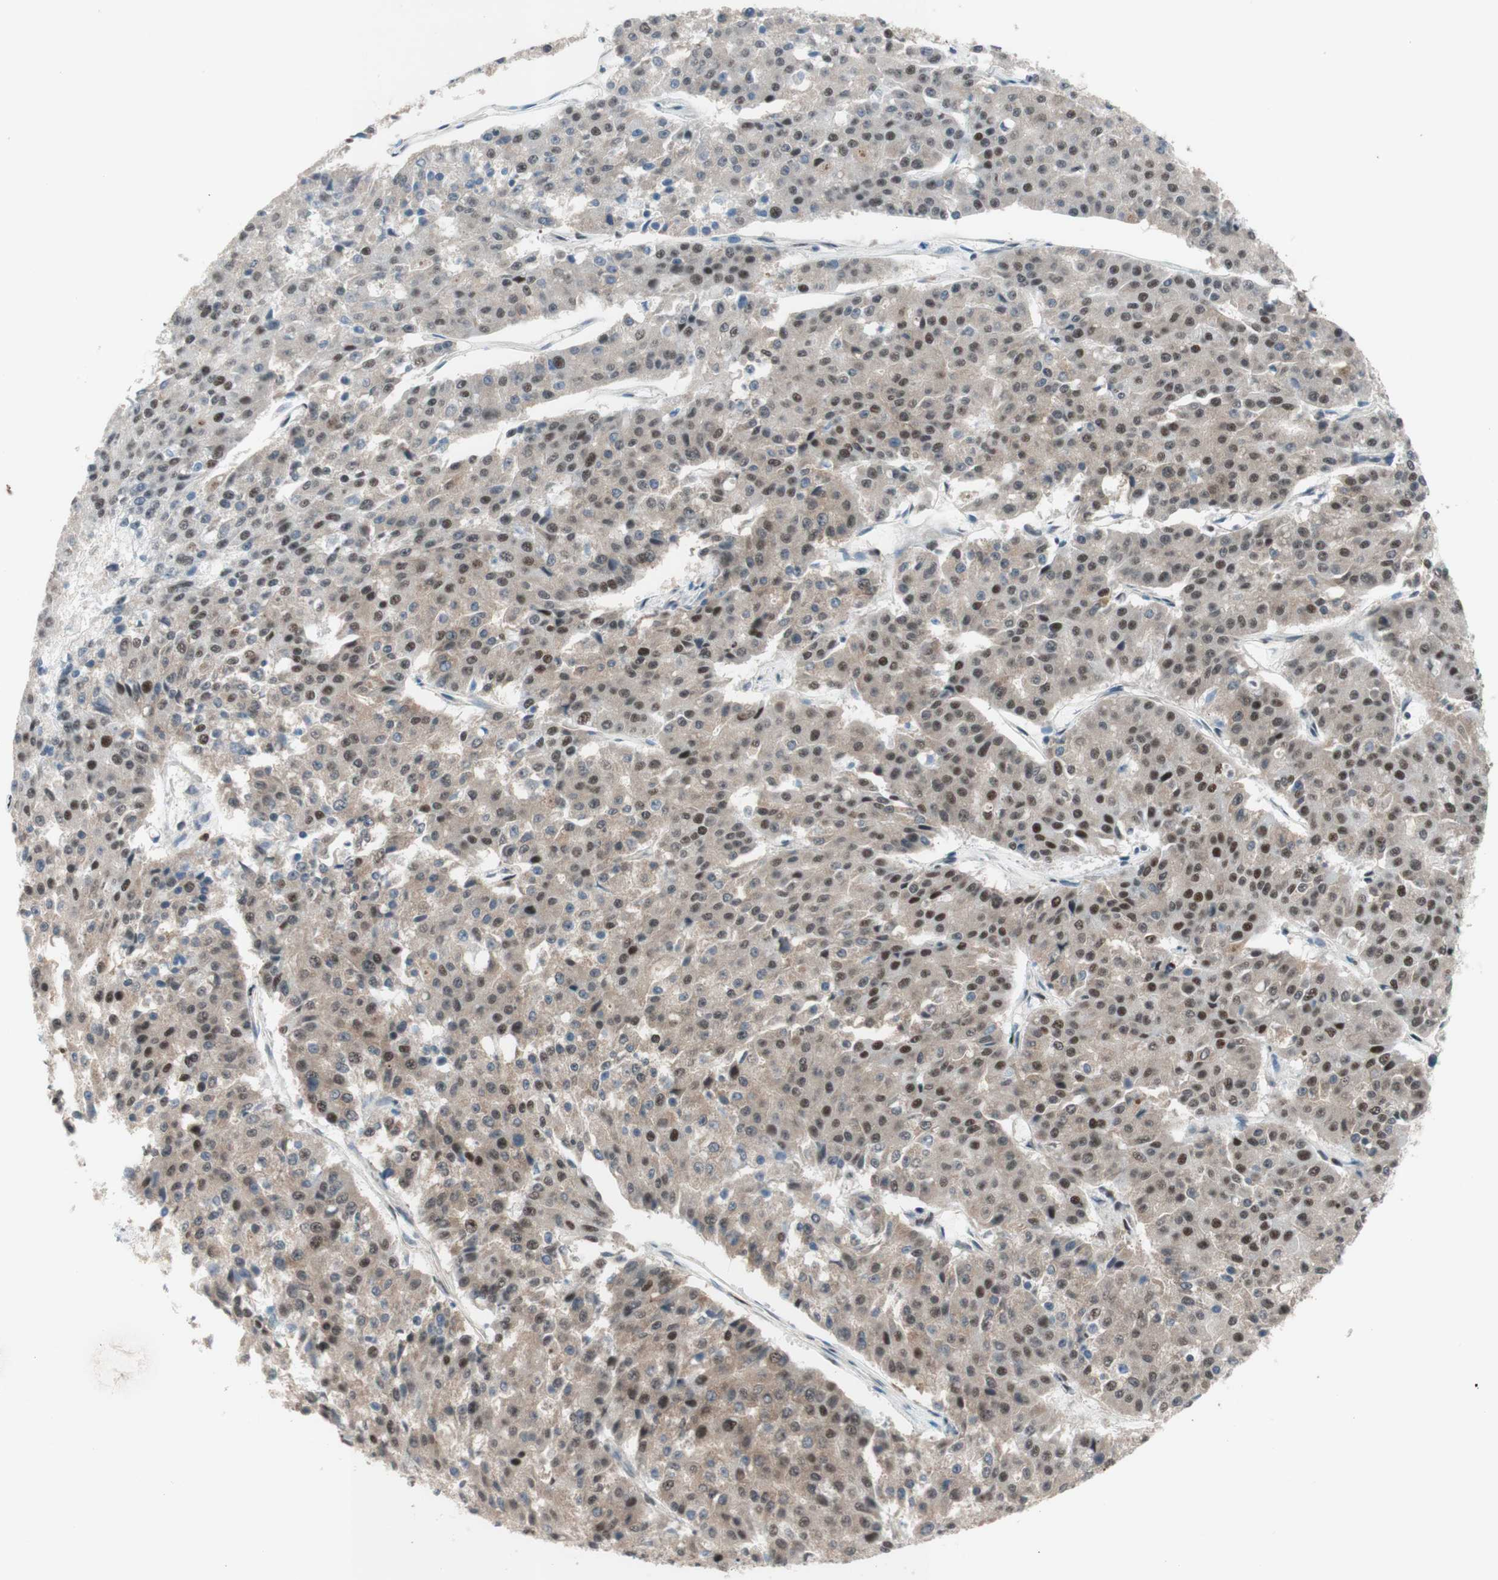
{"staining": {"intensity": "strong", "quantity": ">75%", "location": "cytoplasmic/membranous,nuclear"}, "tissue": "pancreatic cancer", "cell_type": "Tumor cells", "image_type": "cancer", "snomed": [{"axis": "morphology", "description": "Adenocarcinoma, NOS"}, {"axis": "topography", "description": "Pancreas"}], "caption": "Immunohistochemical staining of pancreatic cancer (adenocarcinoma) demonstrates high levels of strong cytoplasmic/membranous and nuclear staining in approximately >75% of tumor cells. Immunohistochemistry stains the protein in brown and the nuclei are stained blue.", "gene": "PRPF19", "patient": {"sex": "male", "age": 50}}